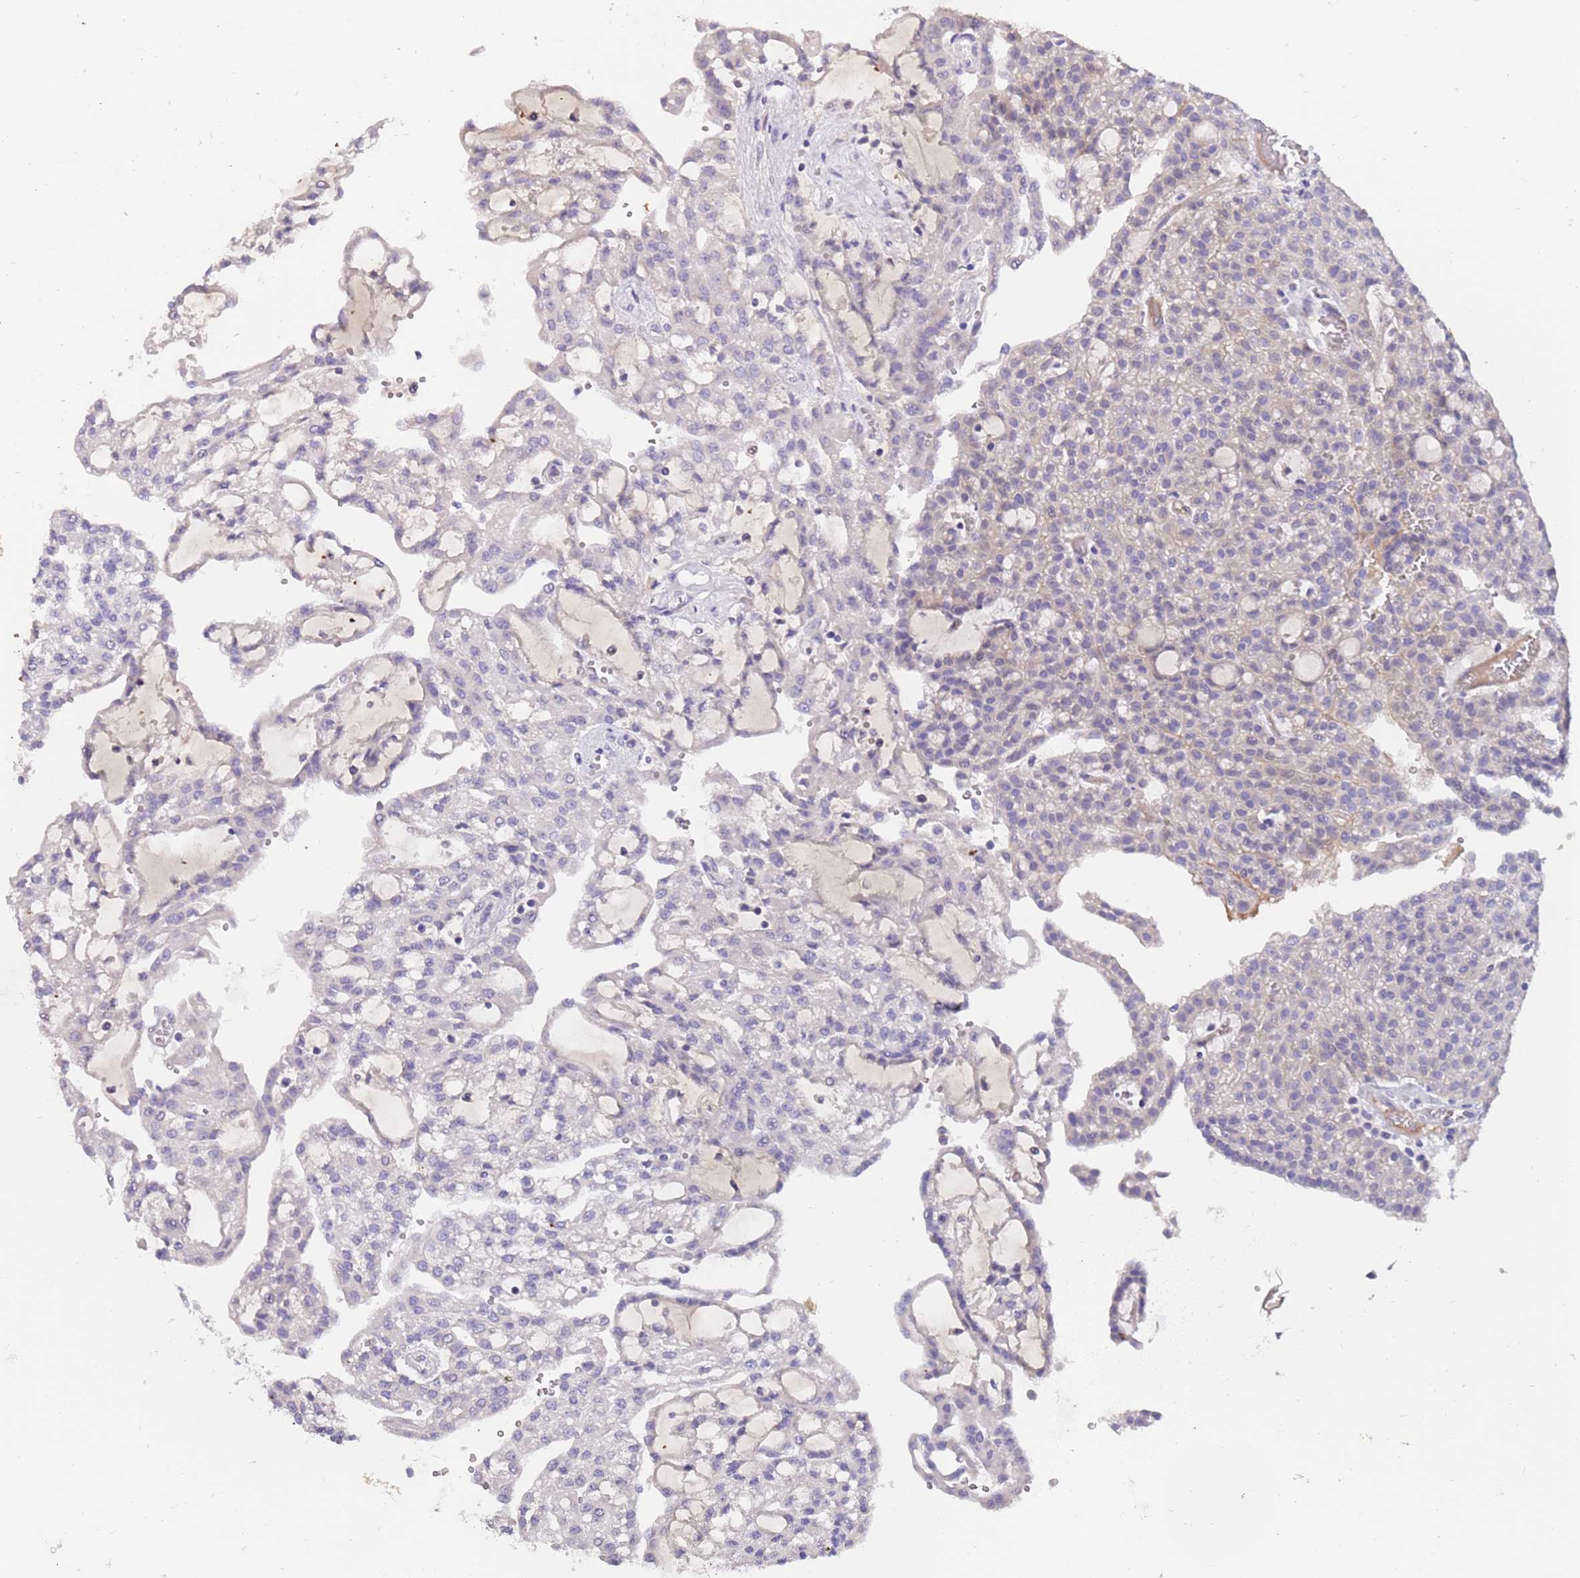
{"staining": {"intensity": "negative", "quantity": "none", "location": "none"}, "tissue": "renal cancer", "cell_type": "Tumor cells", "image_type": "cancer", "snomed": [{"axis": "morphology", "description": "Adenocarcinoma, NOS"}, {"axis": "topography", "description": "Kidney"}], "caption": "Histopathology image shows no significant protein positivity in tumor cells of renal adenocarcinoma.", "gene": "ZNF746", "patient": {"sex": "male", "age": 63}}